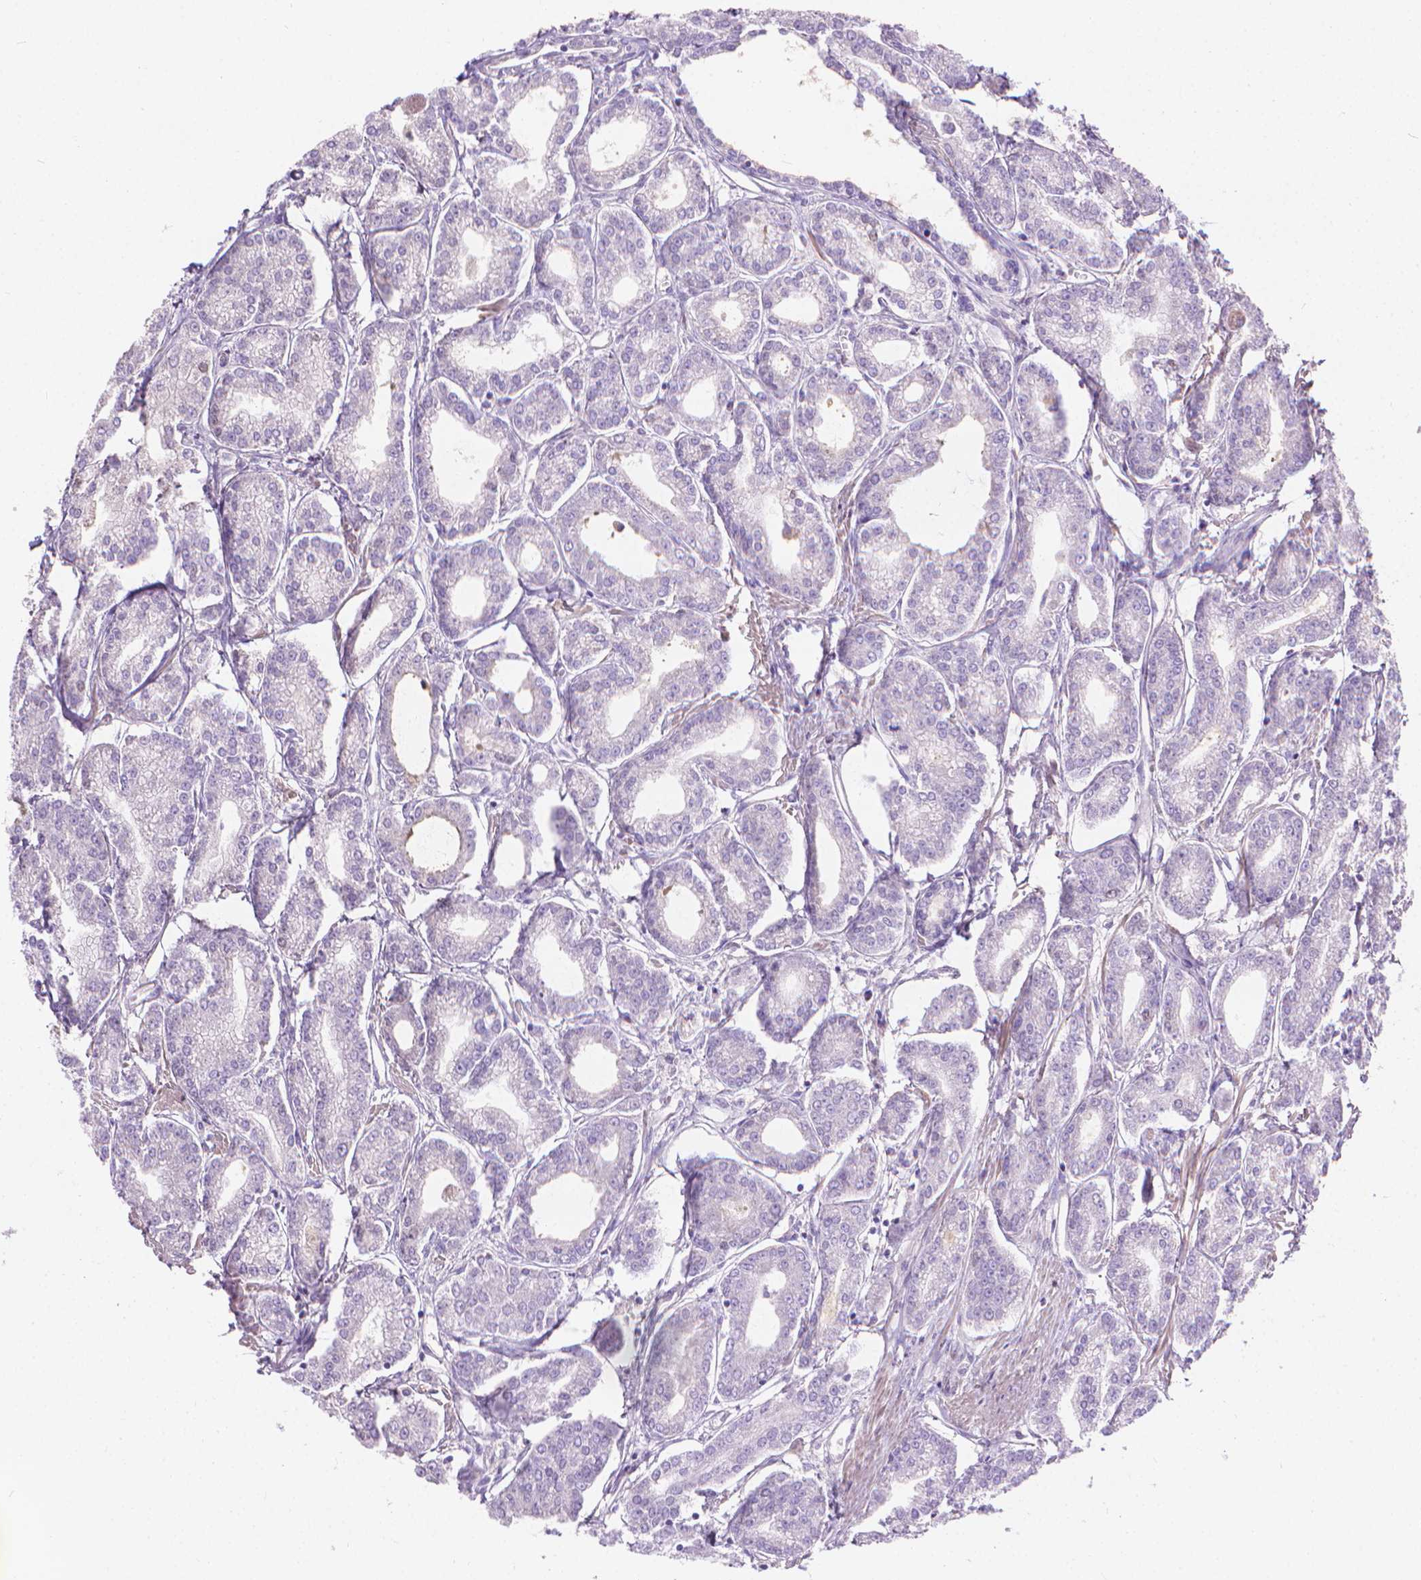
{"staining": {"intensity": "negative", "quantity": "none", "location": "none"}, "tissue": "prostate cancer", "cell_type": "Tumor cells", "image_type": "cancer", "snomed": [{"axis": "morphology", "description": "Adenocarcinoma, NOS"}, {"axis": "topography", "description": "Prostate"}], "caption": "Protein analysis of prostate adenocarcinoma demonstrates no significant positivity in tumor cells. (Stains: DAB (3,3'-diaminobenzidine) IHC with hematoxylin counter stain, Microscopy: brightfield microscopy at high magnification).", "gene": "CABCOCO1", "patient": {"sex": "male", "age": 71}}